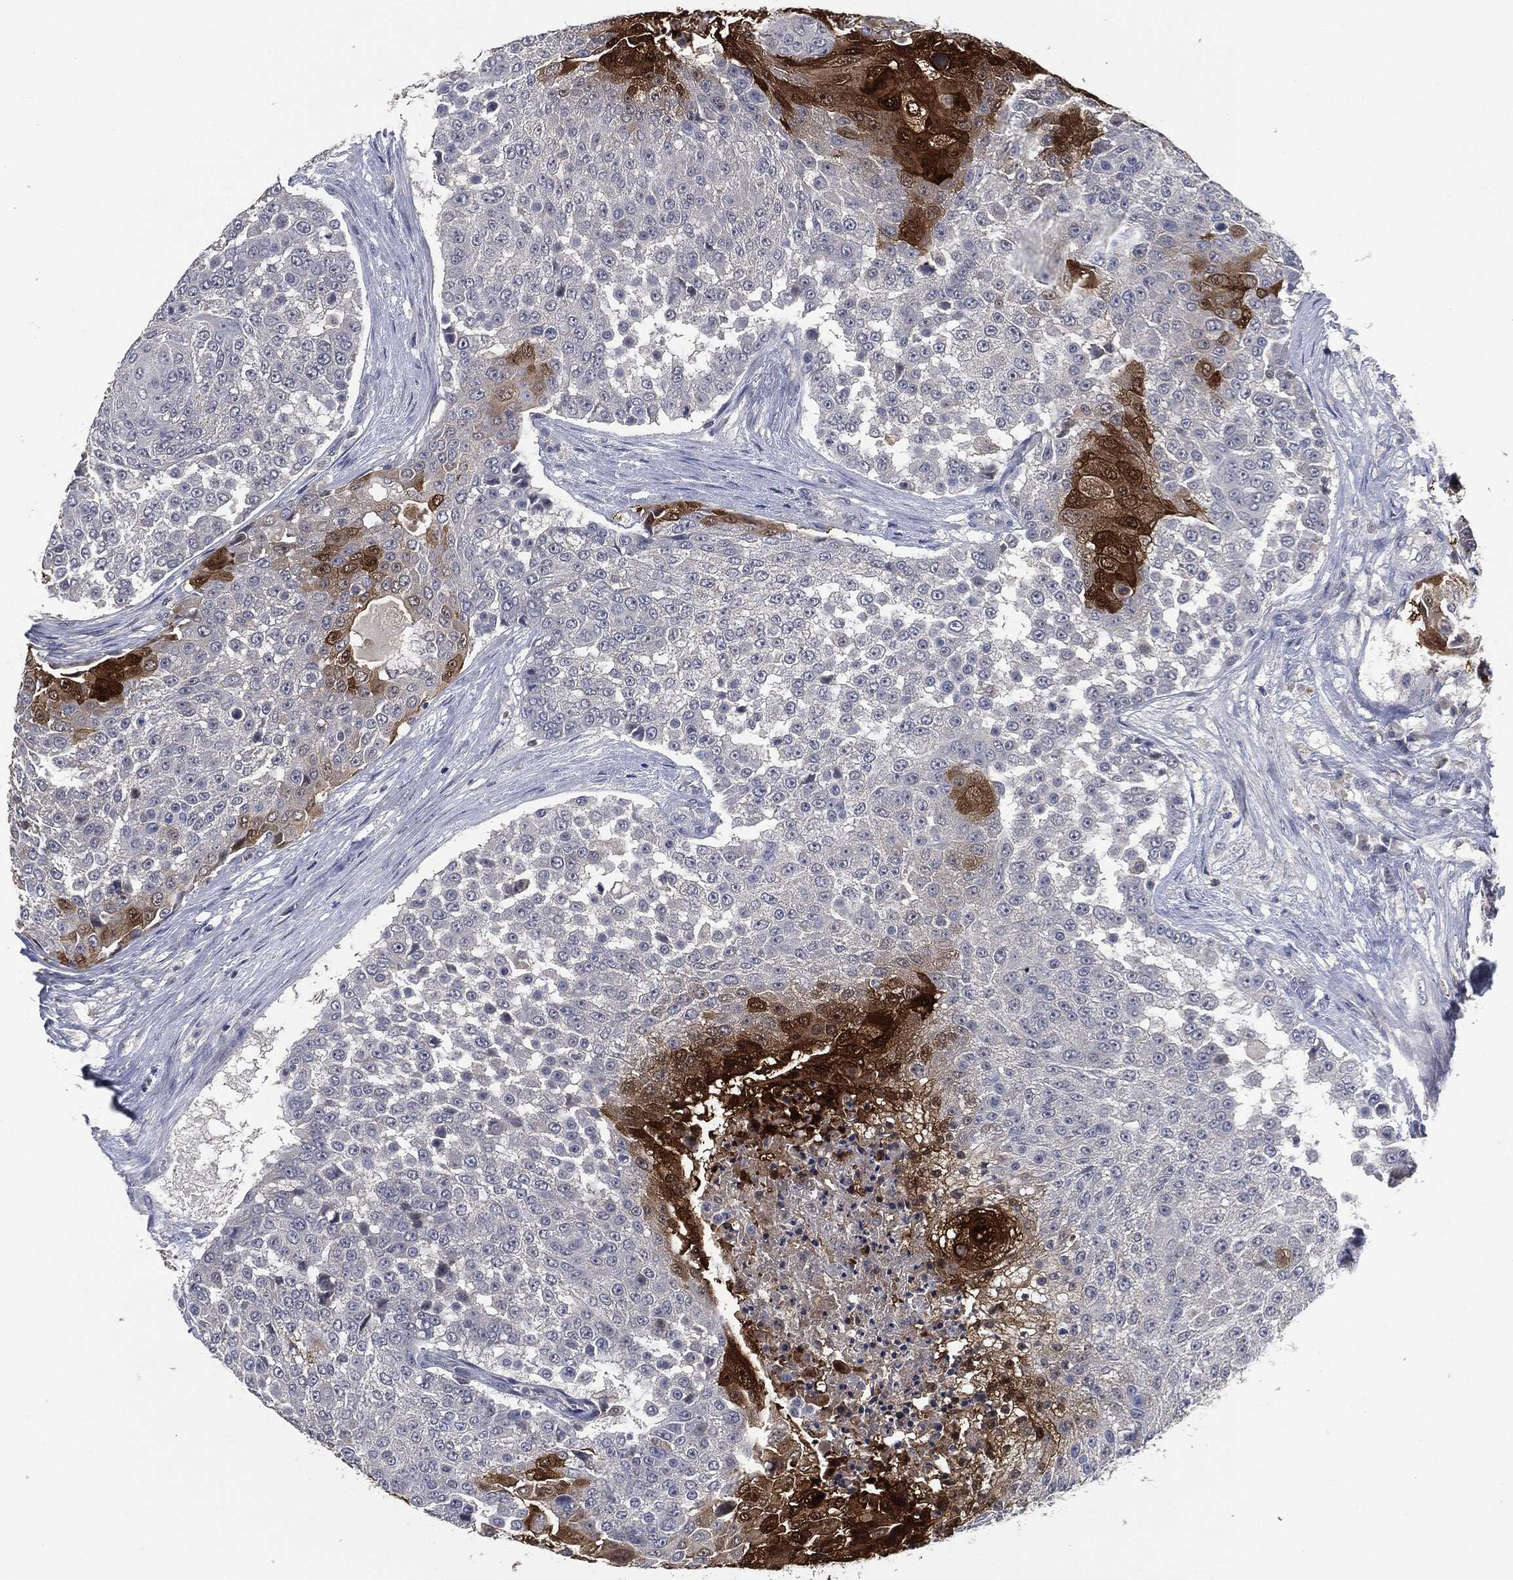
{"staining": {"intensity": "strong", "quantity": "<25%", "location": "cytoplasmic/membranous,nuclear"}, "tissue": "urothelial cancer", "cell_type": "Tumor cells", "image_type": "cancer", "snomed": [{"axis": "morphology", "description": "Urothelial carcinoma, High grade"}, {"axis": "topography", "description": "Urinary bladder"}], "caption": "Approximately <25% of tumor cells in urothelial cancer exhibit strong cytoplasmic/membranous and nuclear protein expression as visualized by brown immunohistochemical staining.", "gene": "IL1RN", "patient": {"sex": "female", "age": 63}}